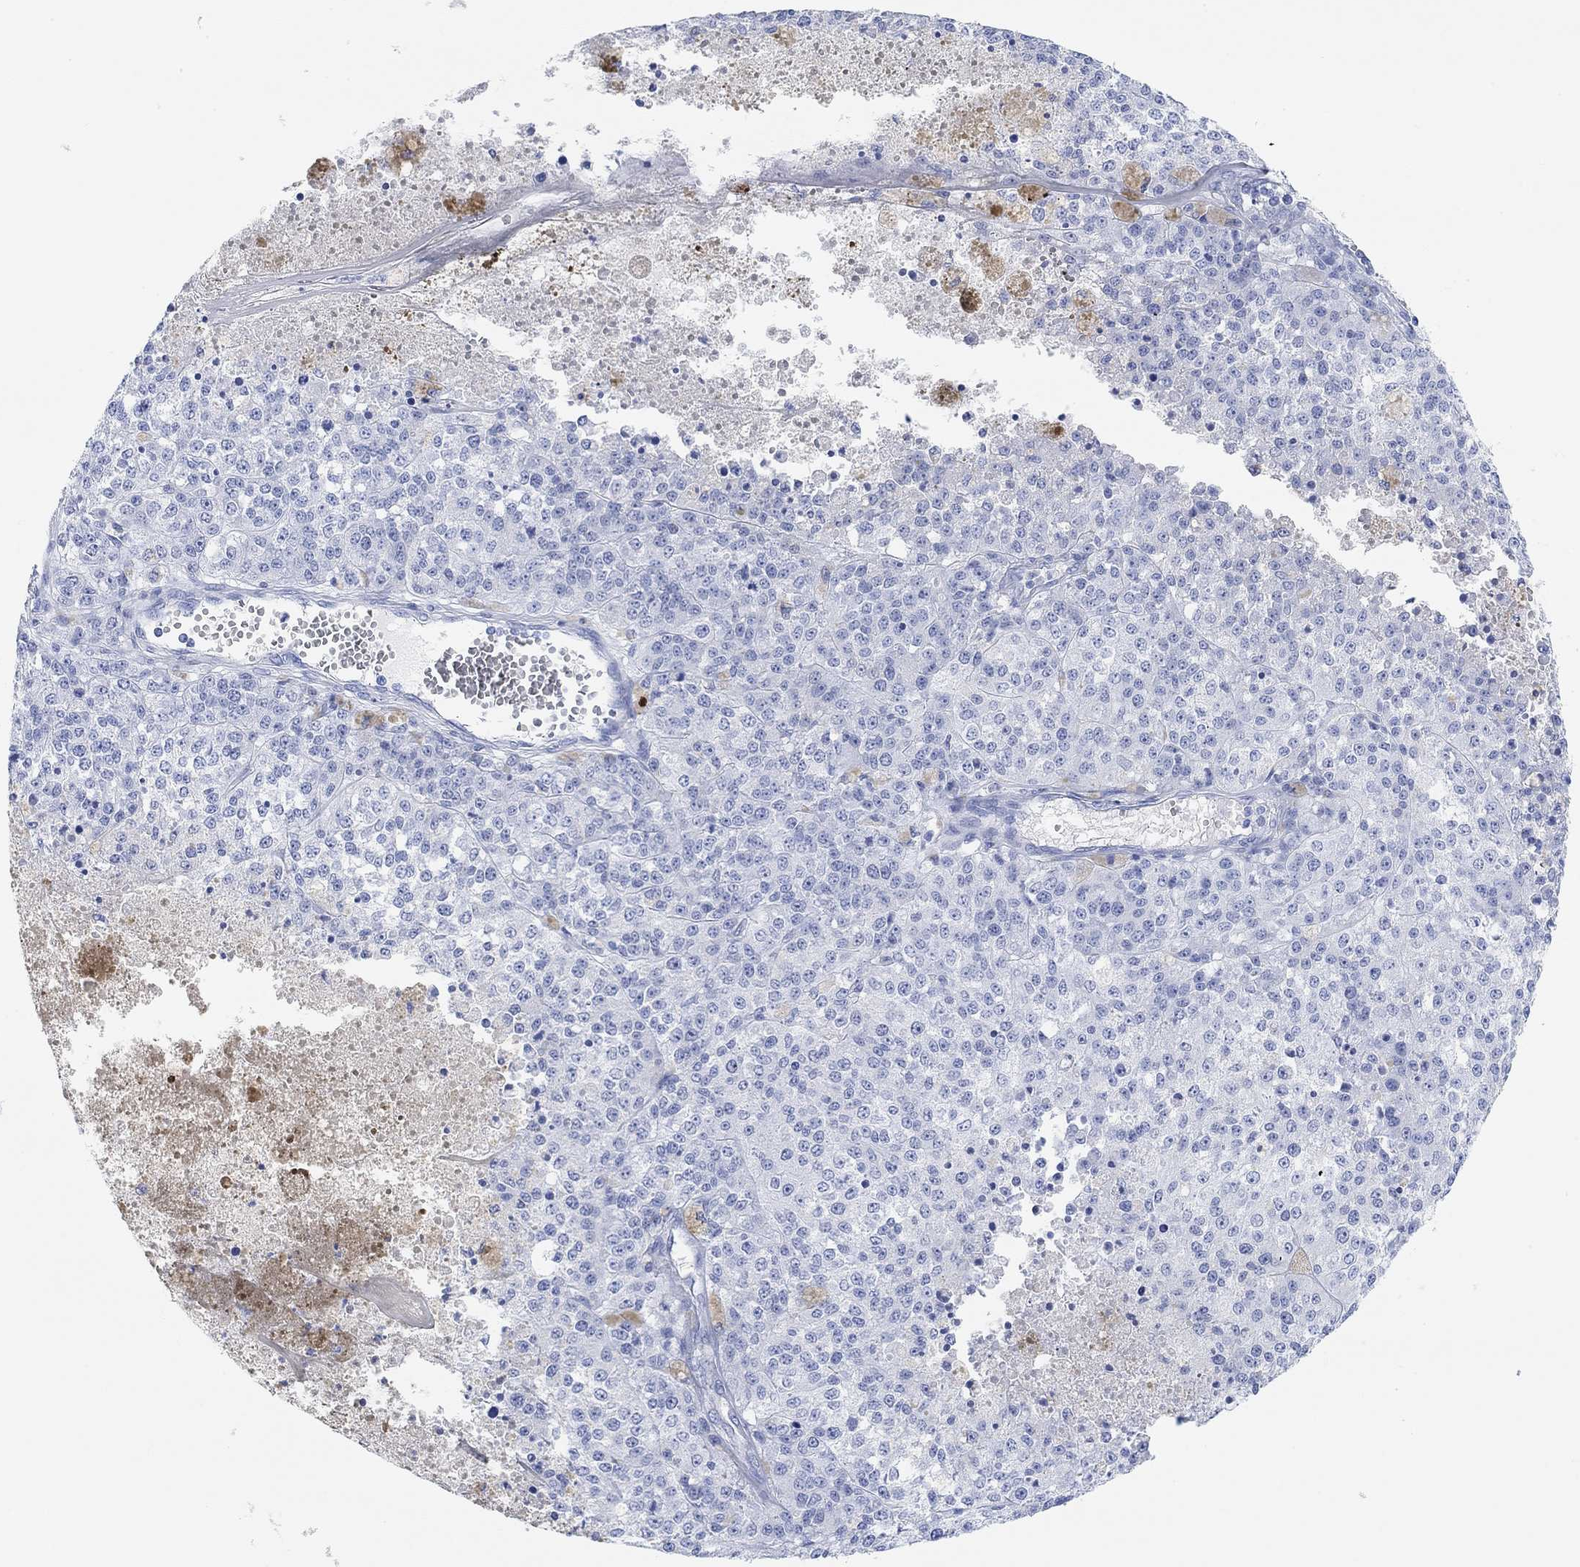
{"staining": {"intensity": "negative", "quantity": "none", "location": "none"}, "tissue": "melanoma", "cell_type": "Tumor cells", "image_type": "cancer", "snomed": [{"axis": "morphology", "description": "Malignant melanoma, Metastatic site"}, {"axis": "topography", "description": "Lymph node"}], "caption": "Tumor cells show no significant positivity in malignant melanoma (metastatic site).", "gene": "ANKRD33", "patient": {"sex": "female", "age": 64}}